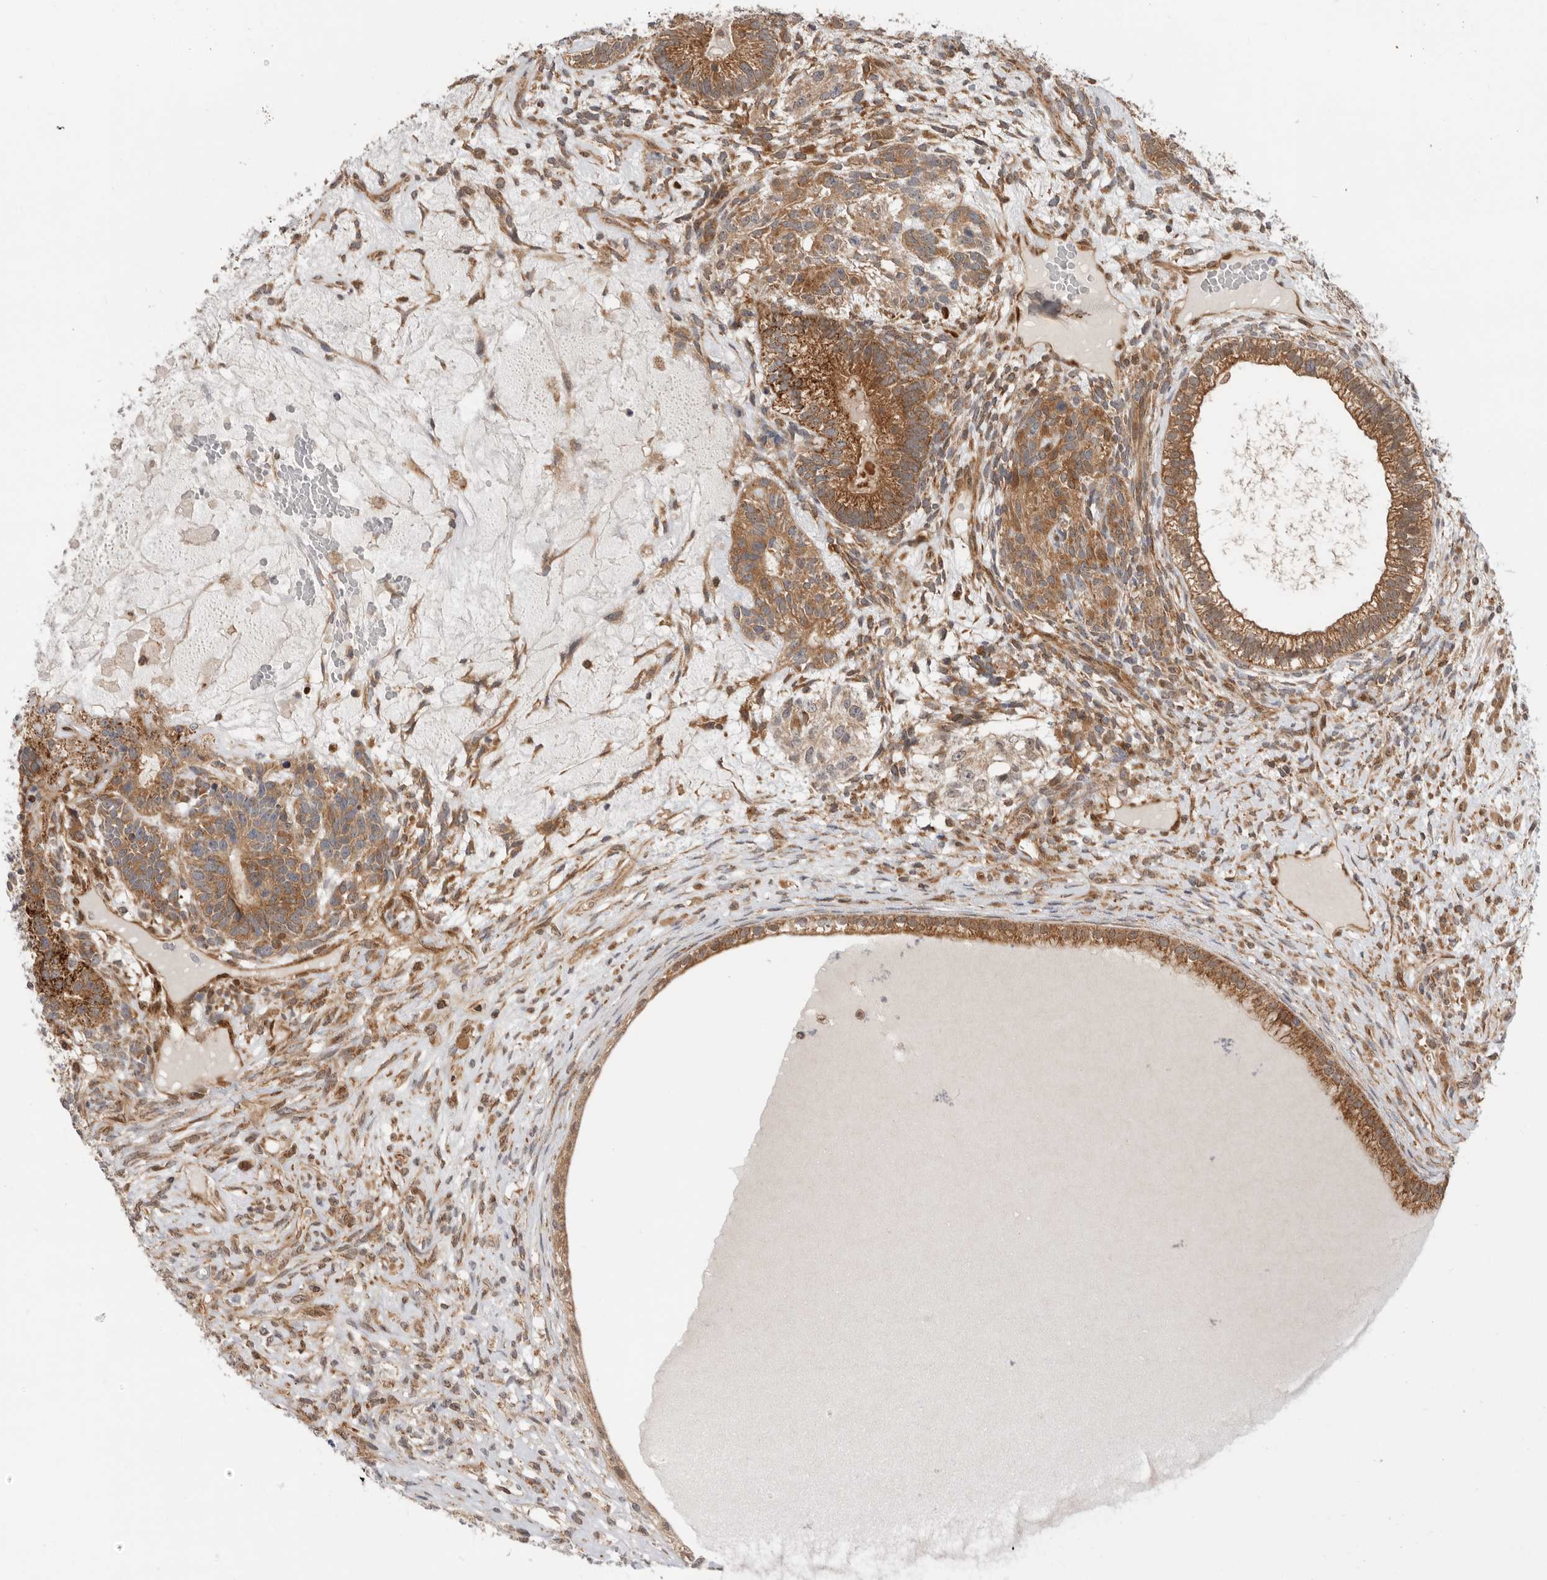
{"staining": {"intensity": "moderate", "quantity": ">75%", "location": "cytoplasmic/membranous"}, "tissue": "testis cancer", "cell_type": "Tumor cells", "image_type": "cancer", "snomed": [{"axis": "morphology", "description": "Seminoma, NOS"}, {"axis": "morphology", "description": "Carcinoma, Embryonal, NOS"}, {"axis": "topography", "description": "Testis"}], "caption": "Human testis cancer (embryonal carcinoma) stained with a protein marker exhibits moderate staining in tumor cells.", "gene": "DCAF8", "patient": {"sex": "male", "age": 28}}